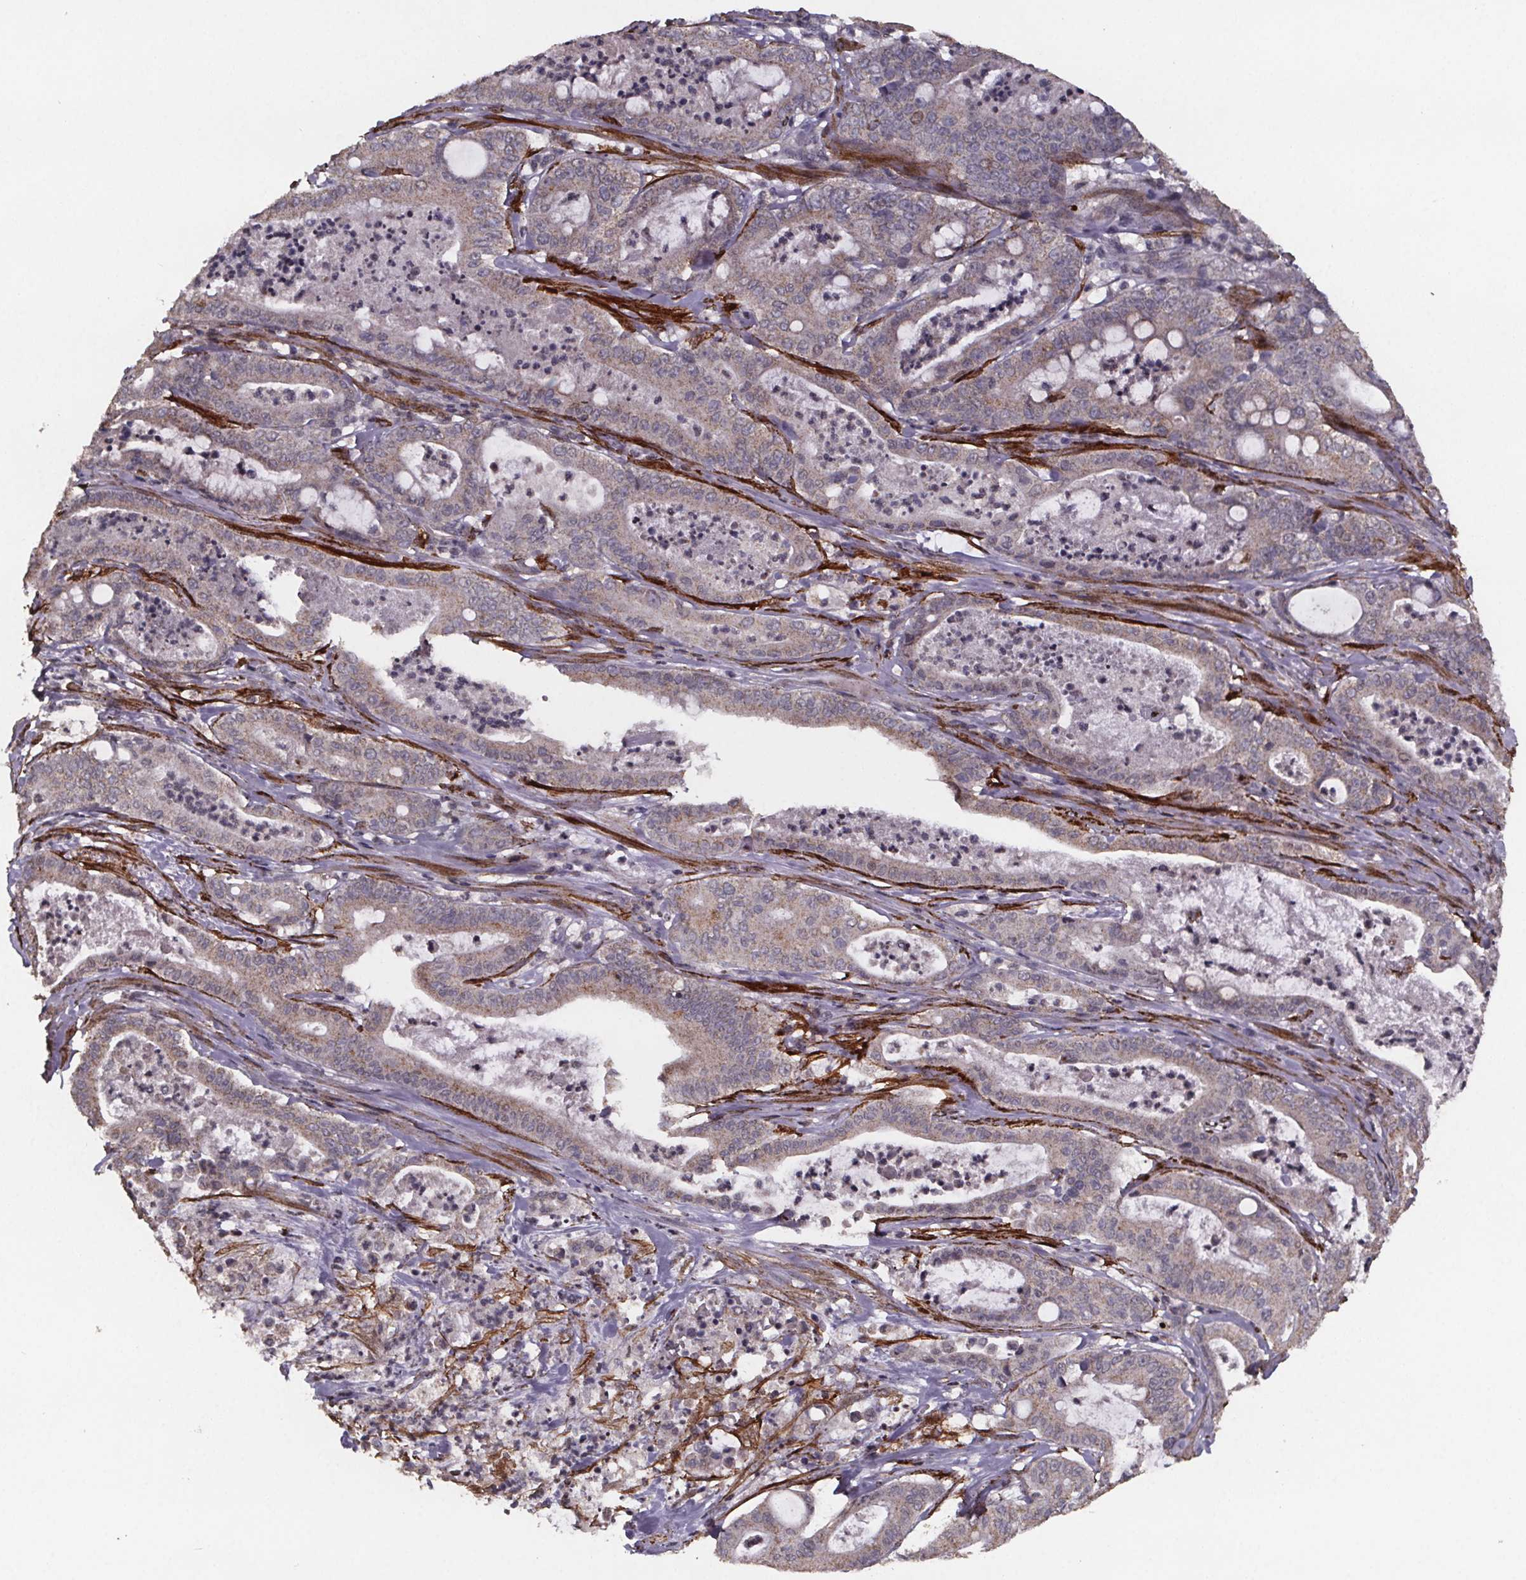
{"staining": {"intensity": "negative", "quantity": "none", "location": "none"}, "tissue": "pancreatic cancer", "cell_type": "Tumor cells", "image_type": "cancer", "snomed": [{"axis": "morphology", "description": "Adenocarcinoma, NOS"}, {"axis": "topography", "description": "Pancreas"}], "caption": "Immunohistochemistry (IHC) of adenocarcinoma (pancreatic) exhibits no positivity in tumor cells.", "gene": "PALLD", "patient": {"sex": "male", "age": 71}}